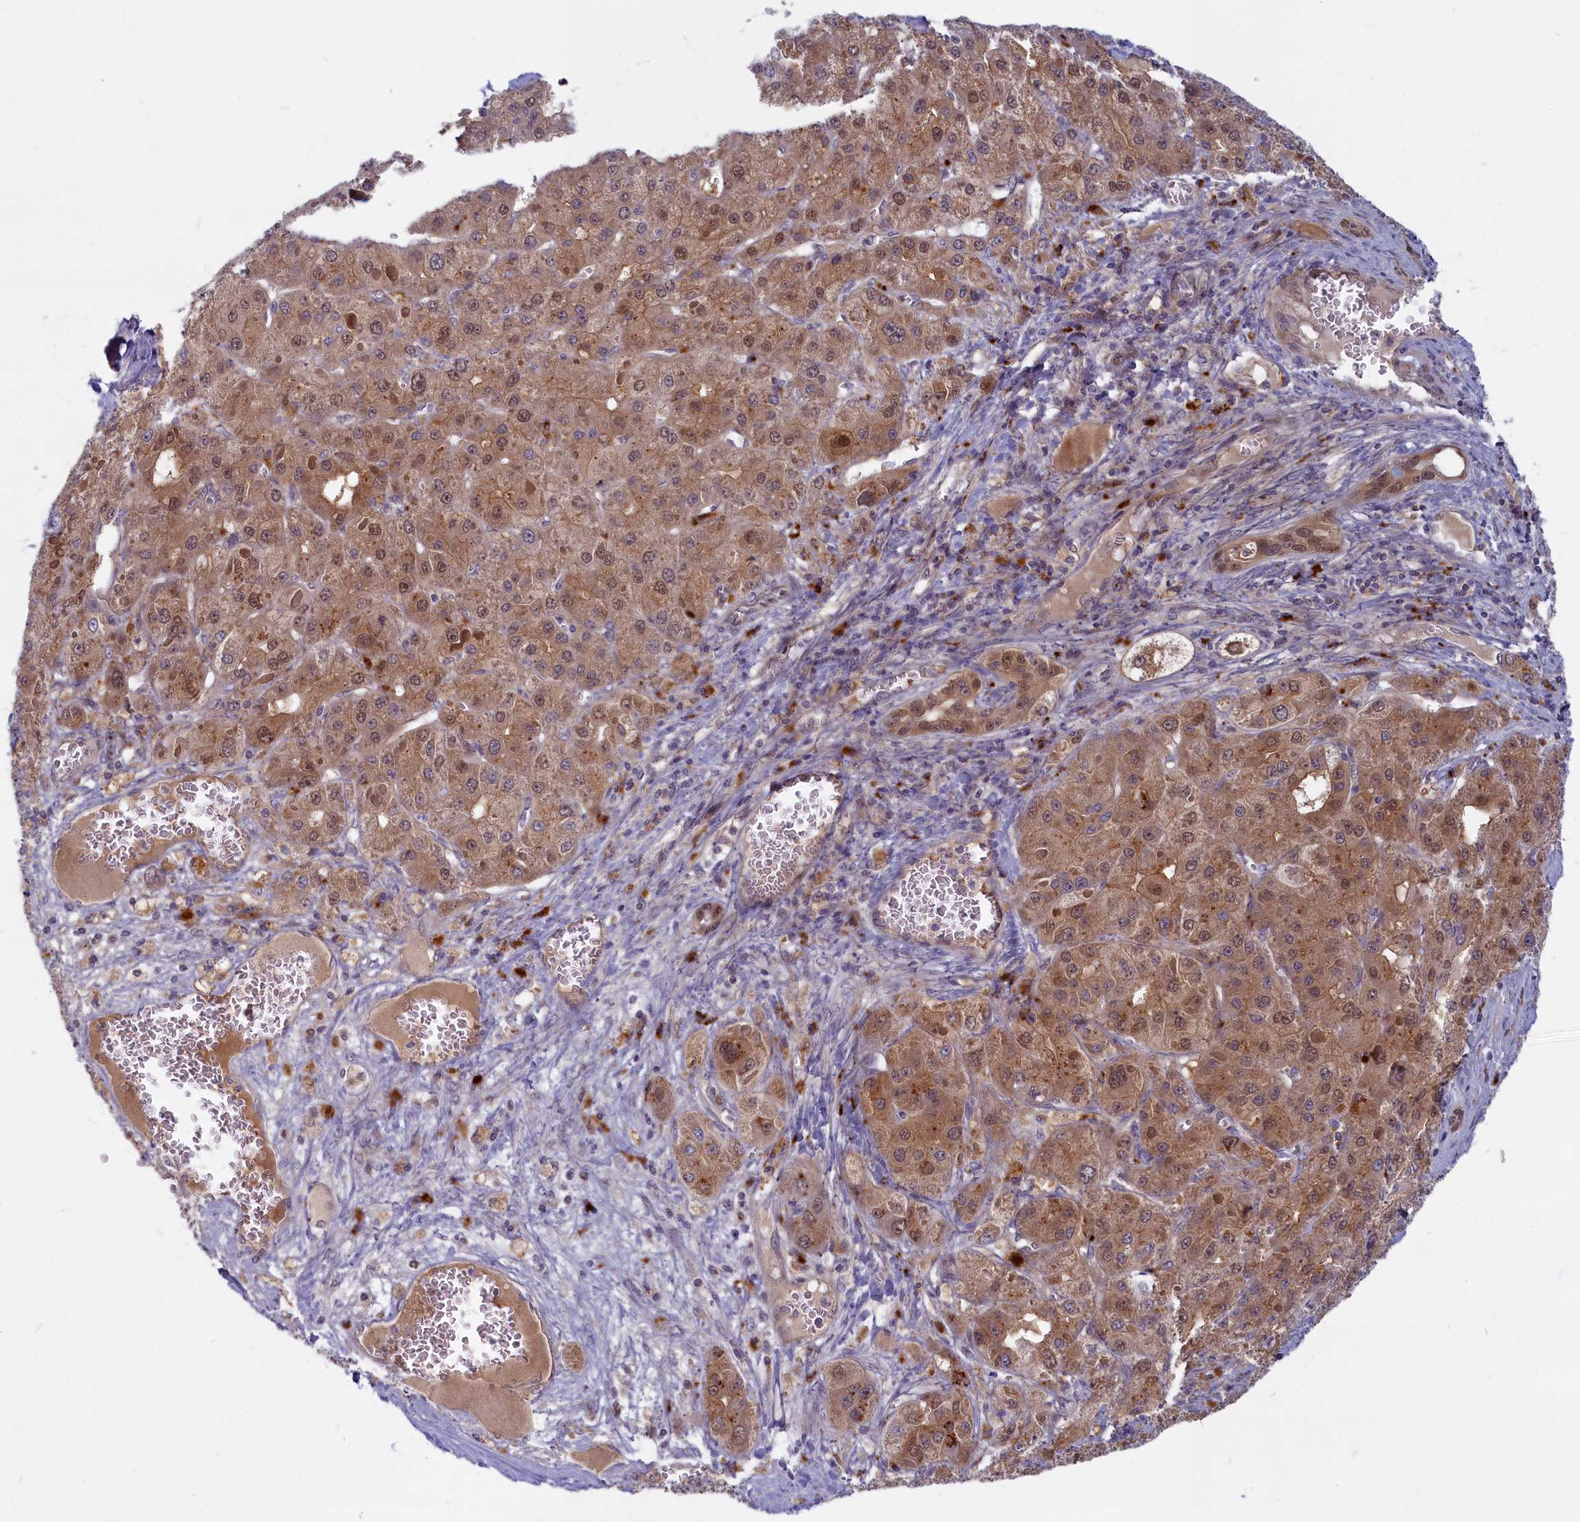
{"staining": {"intensity": "moderate", "quantity": ">75%", "location": "cytoplasmic/membranous,nuclear"}, "tissue": "liver cancer", "cell_type": "Tumor cells", "image_type": "cancer", "snomed": [{"axis": "morphology", "description": "Carcinoma, Hepatocellular, NOS"}, {"axis": "topography", "description": "Liver"}], "caption": "Immunohistochemistry (IHC) (DAB) staining of human liver hepatocellular carcinoma demonstrates moderate cytoplasmic/membranous and nuclear protein staining in approximately >75% of tumor cells.", "gene": "FCSK", "patient": {"sex": "female", "age": 73}}